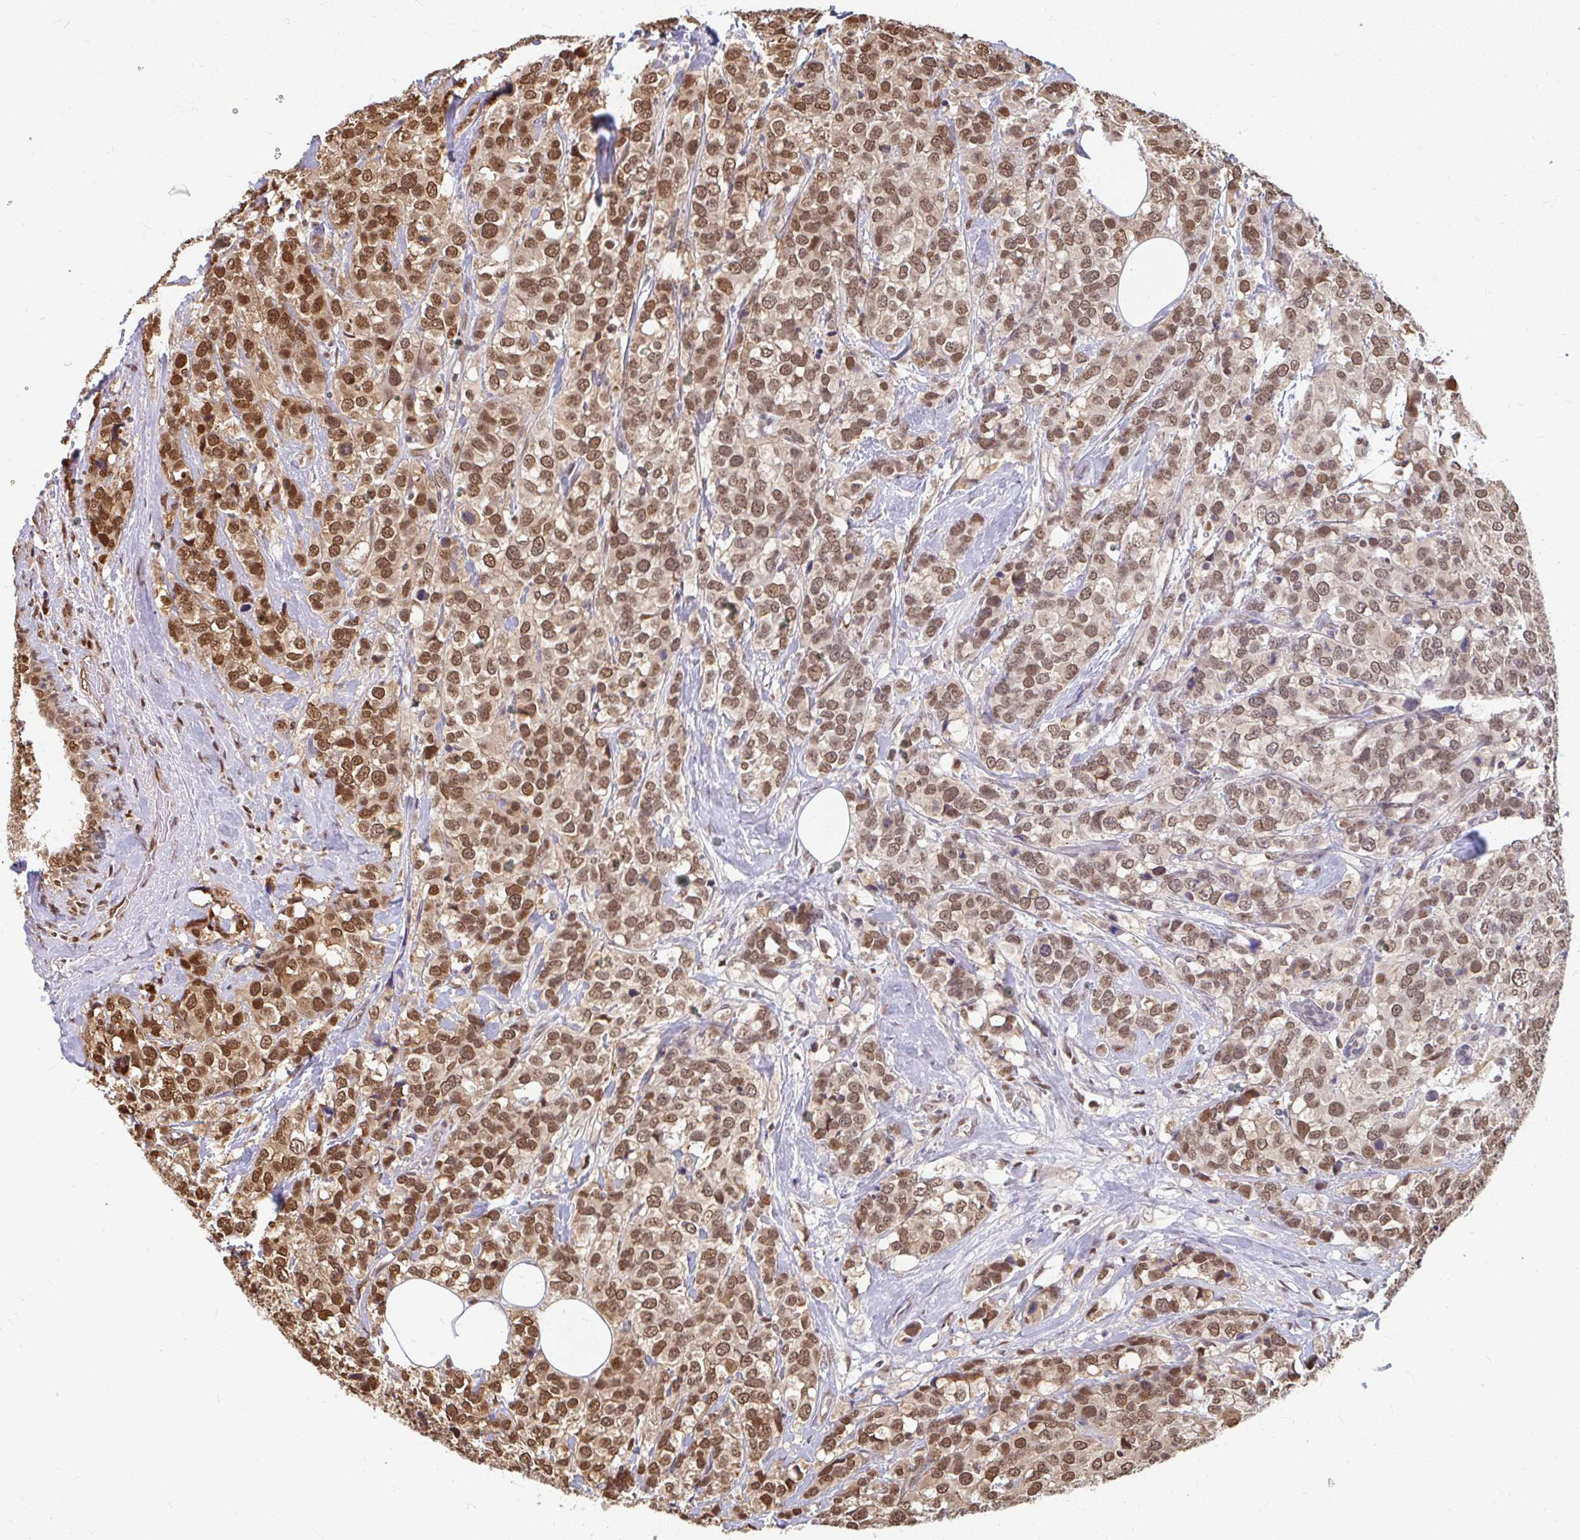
{"staining": {"intensity": "moderate", "quantity": ">75%", "location": "cytoplasmic/membranous,nuclear"}, "tissue": "breast cancer", "cell_type": "Tumor cells", "image_type": "cancer", "snomed": [{"axis": "morphology", "description": "Lobular carcinoma"}, {"axis": "topography", "description": "Breast"}], "caption": "Moderate cytoplasmic/membranous and nuclear positivity is identified in about >75% of tumor cells in breast cancer (lobular carcinoma).", "gene": "XPO1", "patient": {"sex": "female", "age": 59}}